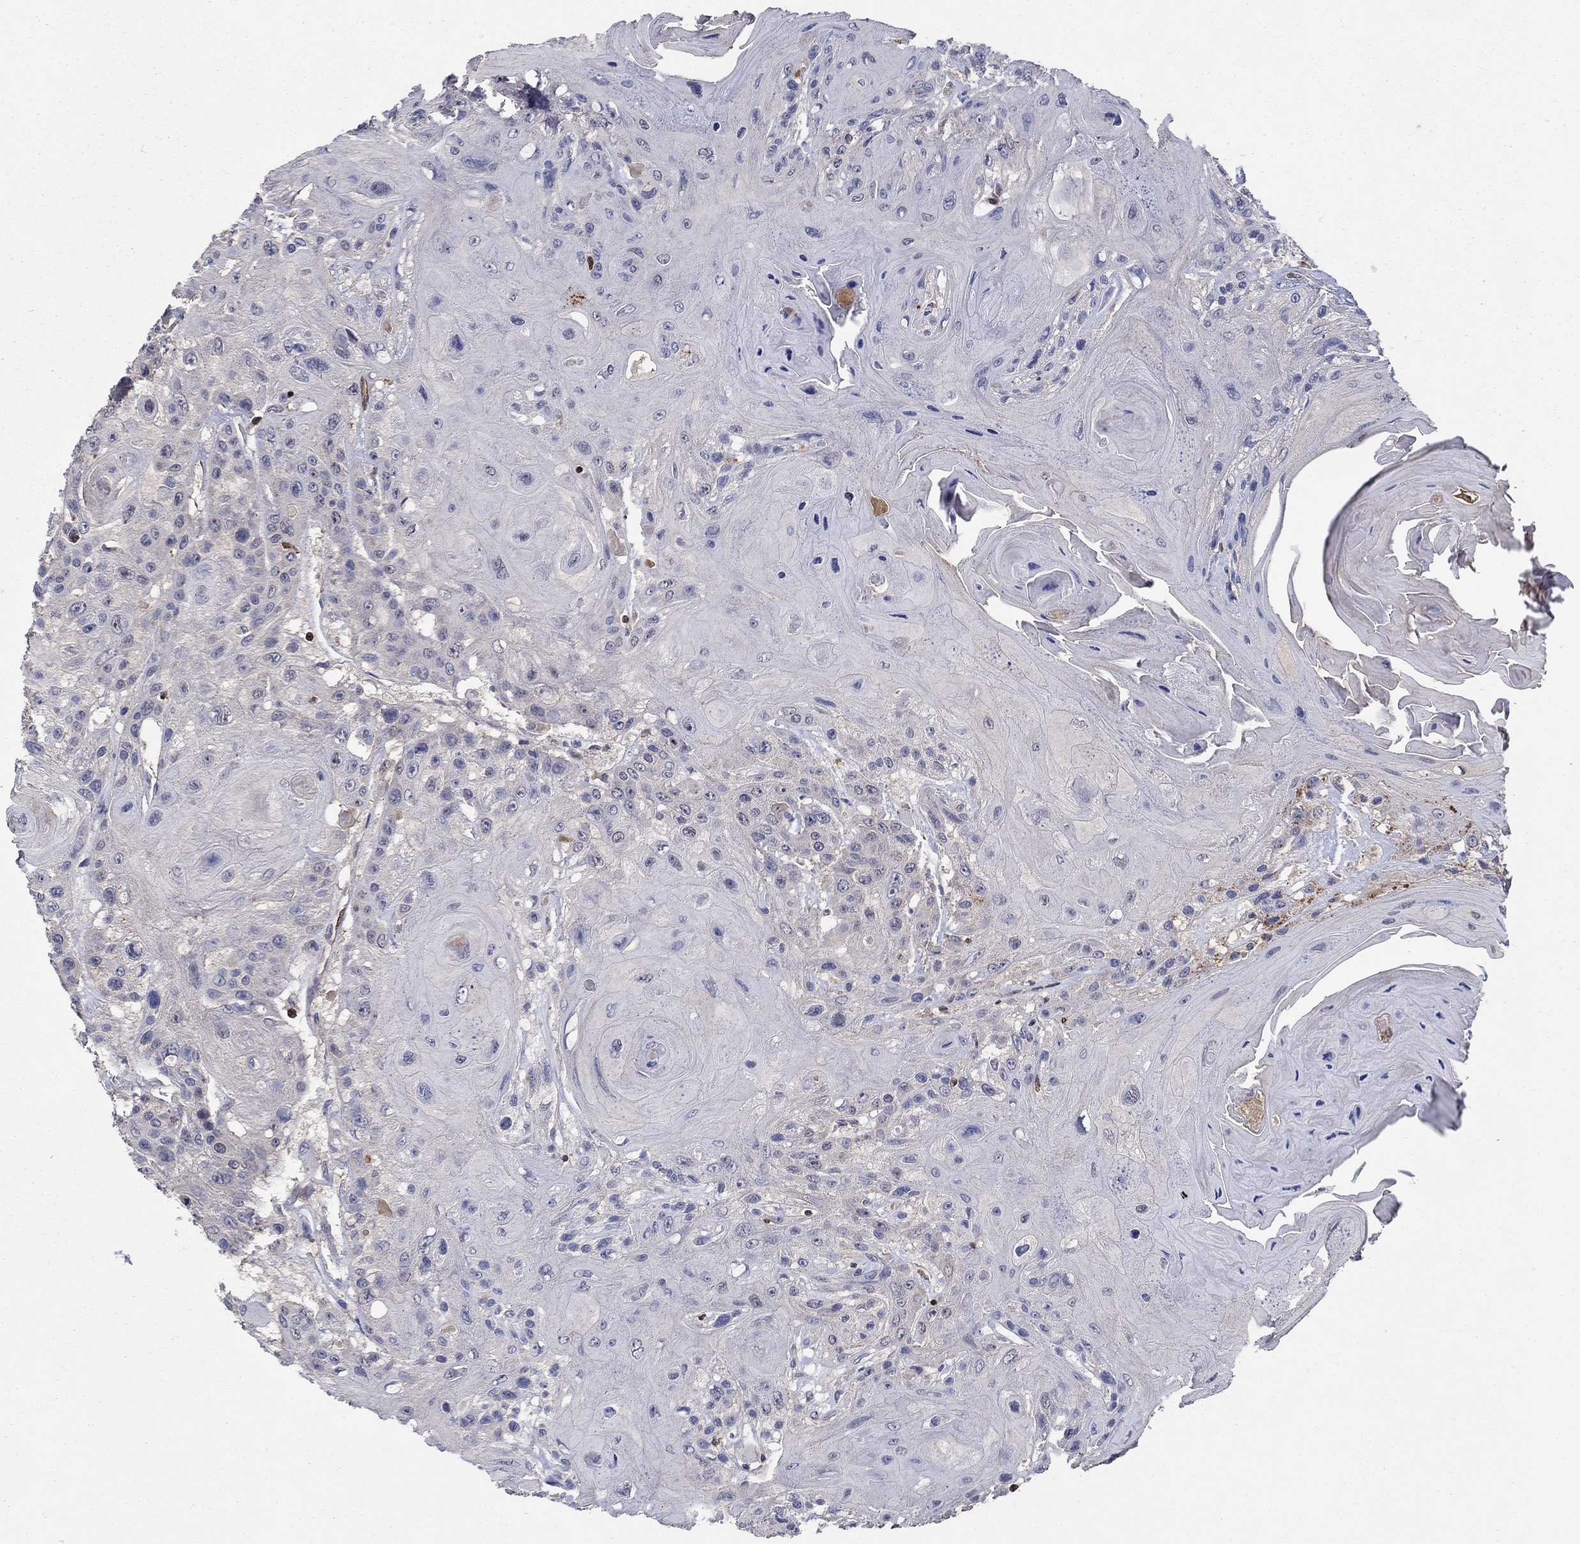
{"staining": {"intensity": "negative", "quantity": "none", "location": "none"}, "tissue": "head and neck cancer", "cell_type": "Tumor cells", "image_type": "cancer", "snomed": [{"axis": "morphology", "description": "Squamous cell carcinoma, NOS"}, {"axis": "topography", "description": "Head-Neck"}], "caption": "This histopathology image is of squamous cell carcinoma (head and neck) stained with IHC to label a protein in brown with the nuclei are counter-stained blue. There is no positivity in tumor cells.", "gene": "AGFG2", "patient": {"sex": "female", "age": 59}}